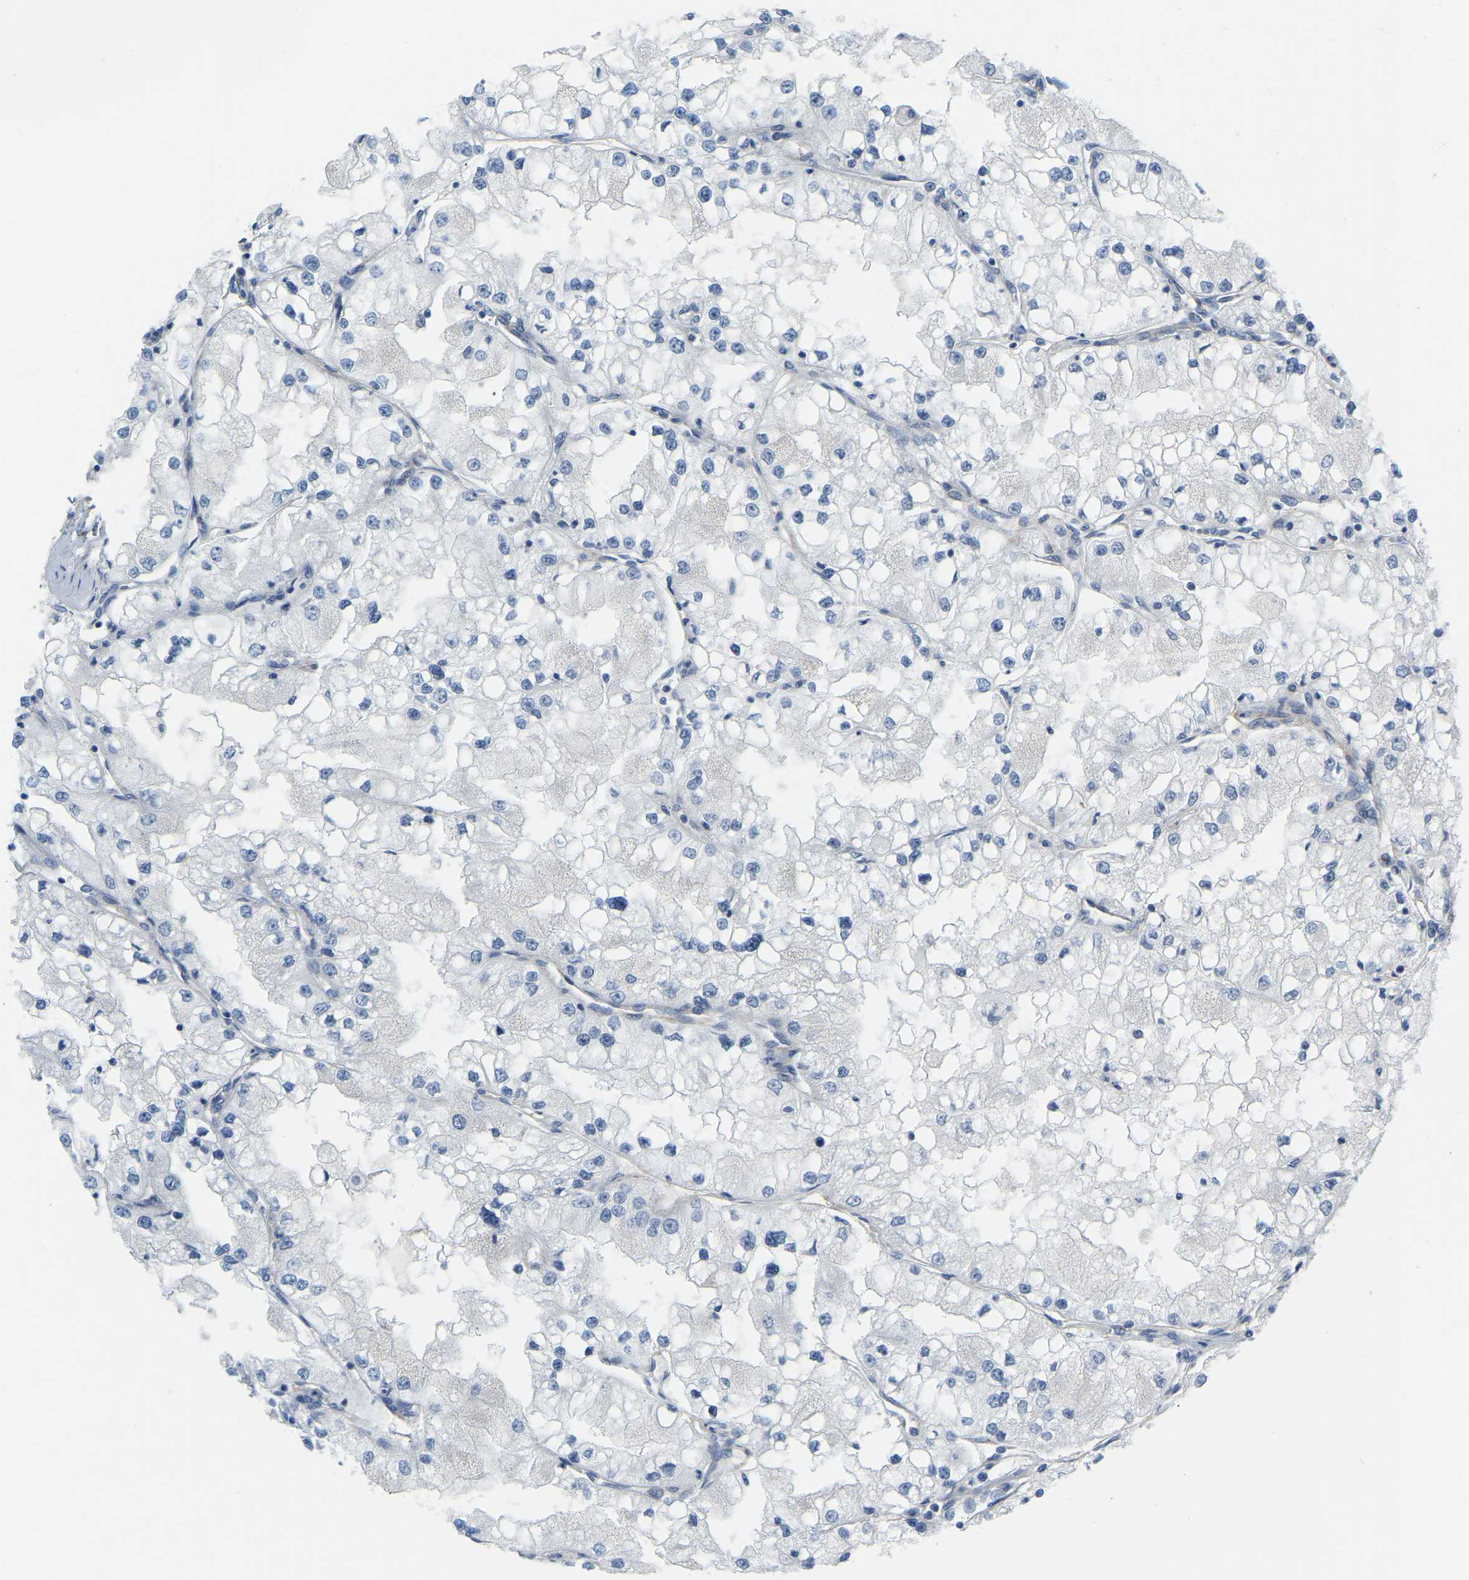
{"staining": {"intensity": "negative", "quantity": "none", "location": "none"}, "tissue": "renal cancer", "cell_type": "Tumor cells", "image_type": "cancer", "snomed": [{"axis": "morphology", "description": "Adenocarcinoma, NOS"}, {"axis": "topography", "description": "Kidney"}], "caption": "This is an IHC micrograph of renal adenocarcinoma. There is no staining in tumor cells.", "gene": "MYL3", "patient": {"sex": "male", "age": 68}}